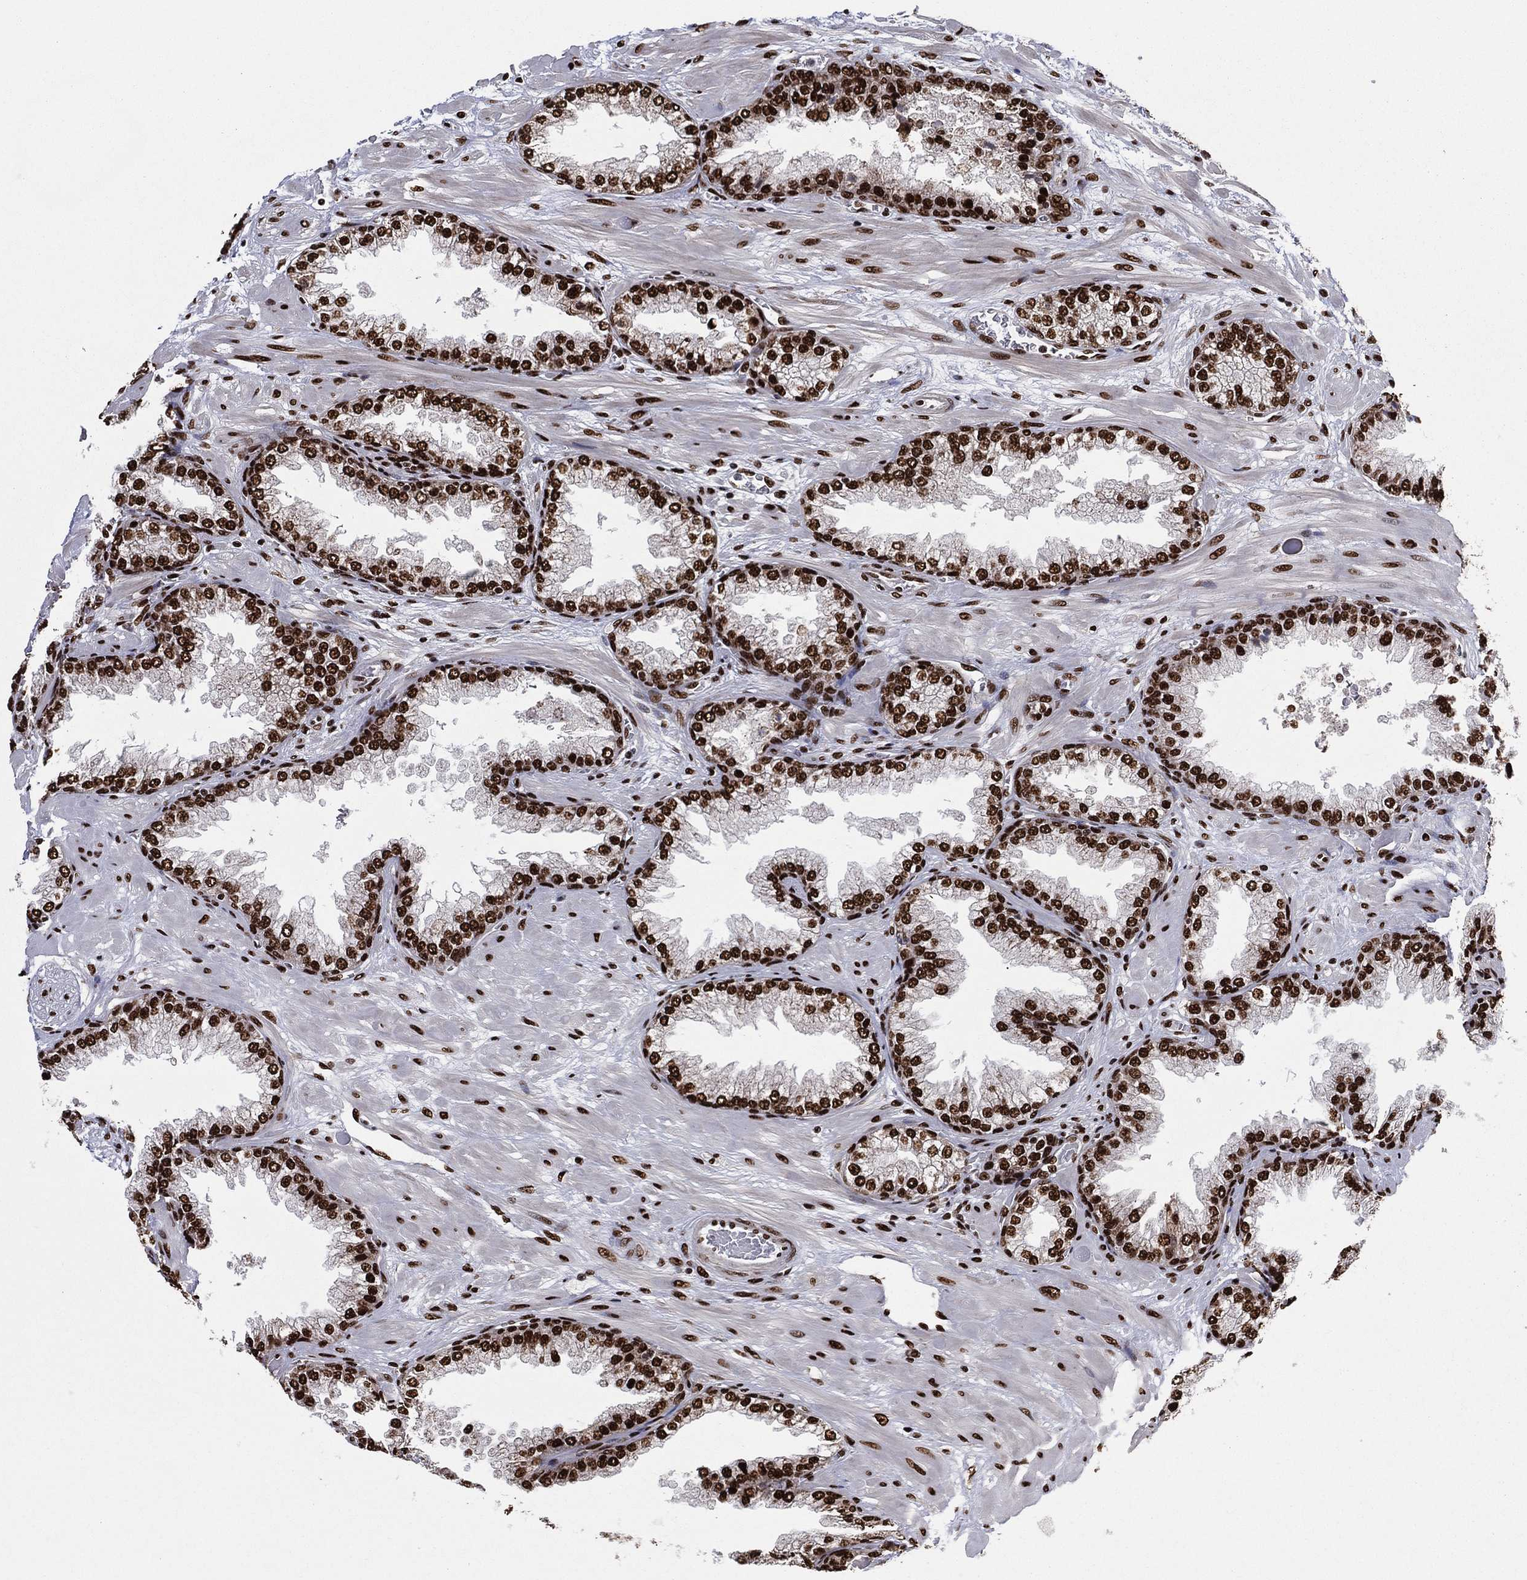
{"staining": {"intensity": "strong", "quantity": ">75%", "location": "nuclear"}, "tissue": "prostate cancer", "cell_type": "Tumor cells", "image_type": "cancer", "snomed": [{"axis": "morphology", "description": "Adenocarcinoma, Low grade"}, {"axis": "topography", "description": "Prostate"}], "caption": "The immunohistochemical stain highlights strong nuclear staining in tumor cells of low-grade adenocarcinoma (prostate) tissue. Using DAB (3,3'-diaminobenzidine) (brown) and hematoxylin (blue) stains, captured at high magnification using brightfield microscopy.", "gene": "TP53BP1", "patient": {"sex": "male", "age": 57}}